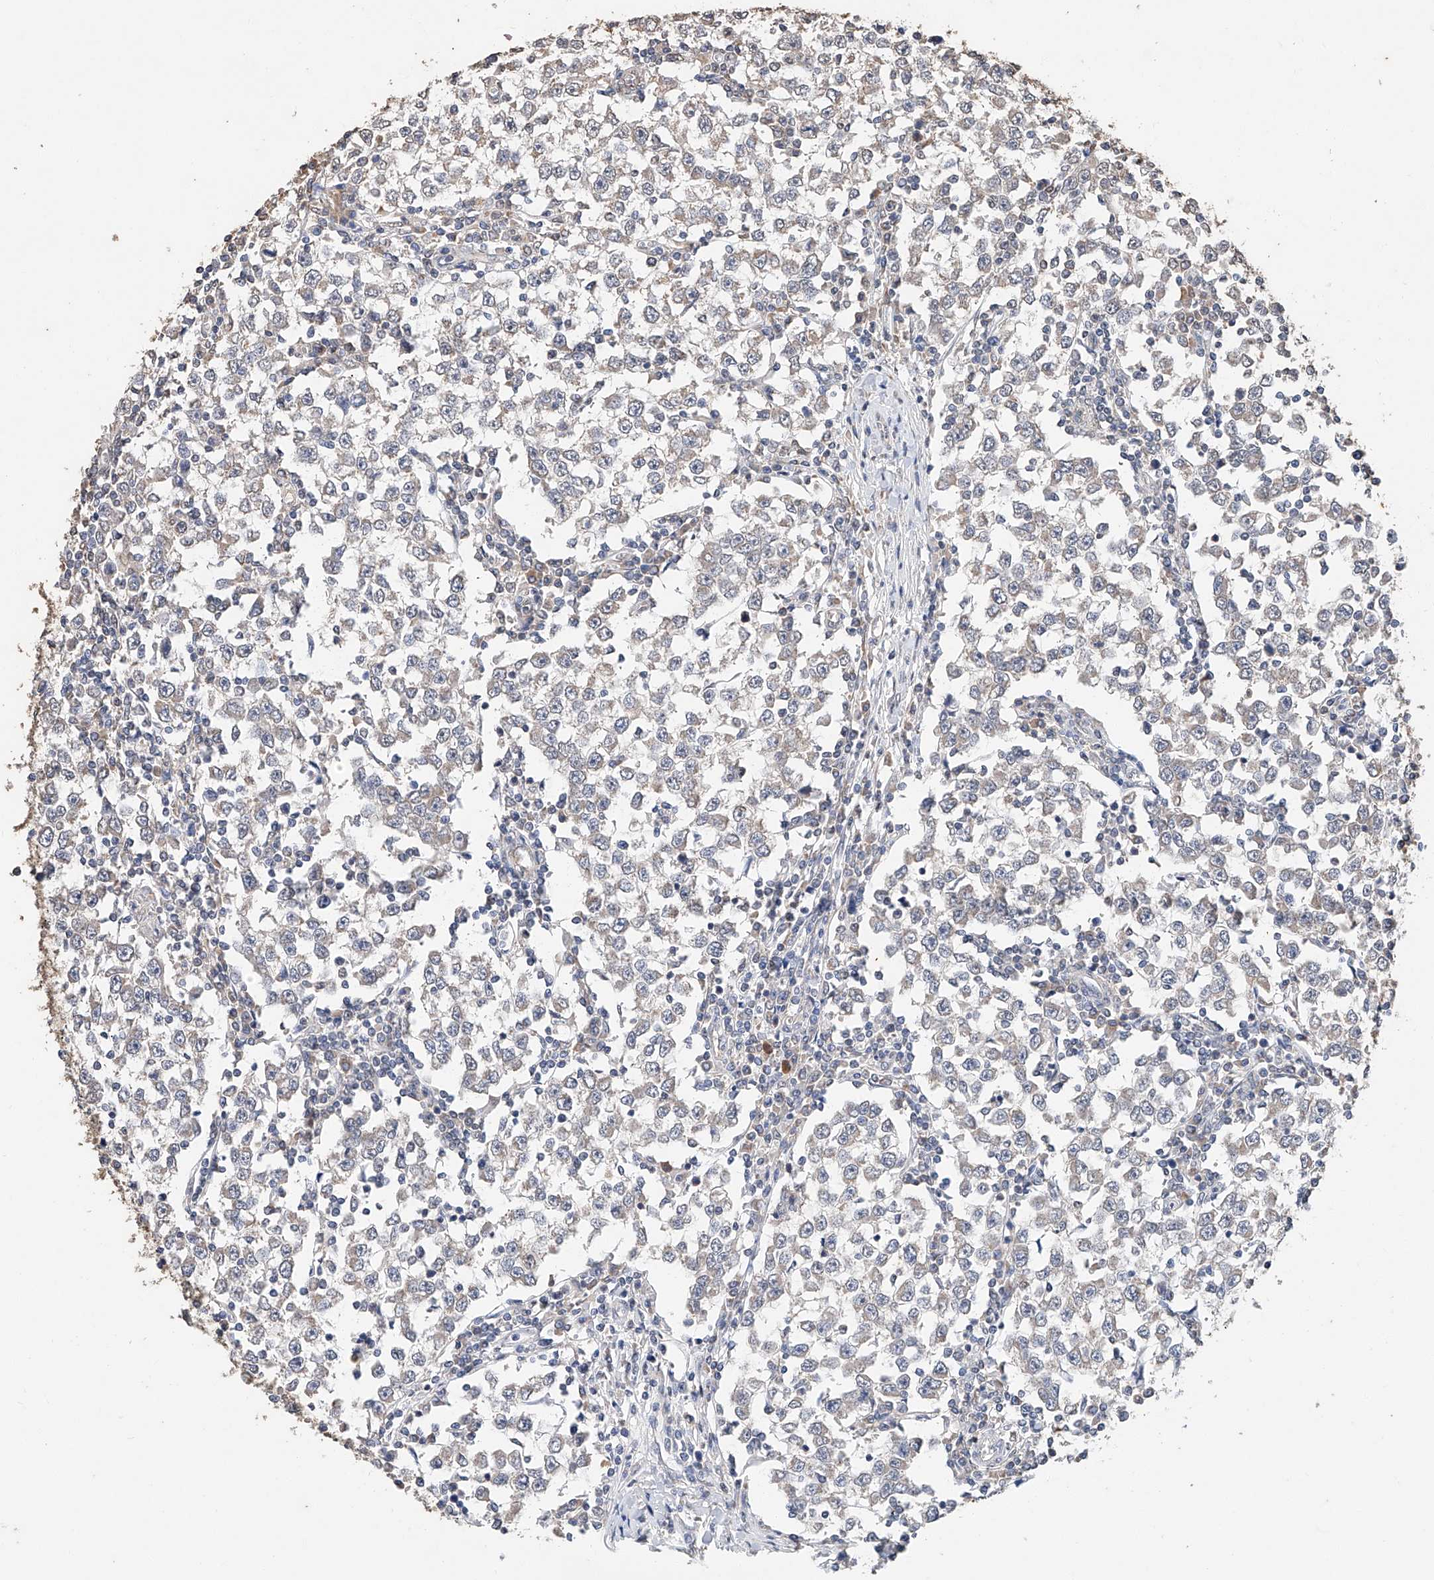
{"staining": {"intensity": "weak", "quantity": "<25%", "location": "cytoplasmic/membranous"}, "tissue": "testis cancer", "cell_type": "Tumor cells", "image_type": "cancer", "snomed": [{"axis": "morphology", "description": "Seminoma, NOS"}, {"axis": "topography", "description": "Testis"}], "caption": "High power microscopy micrograph of an immunohistochemistry image of testis cancer, revealing no significant positivity in tumor cells.", "gene": "CERS4", "patient": {"sex": "male", "age": 65}}